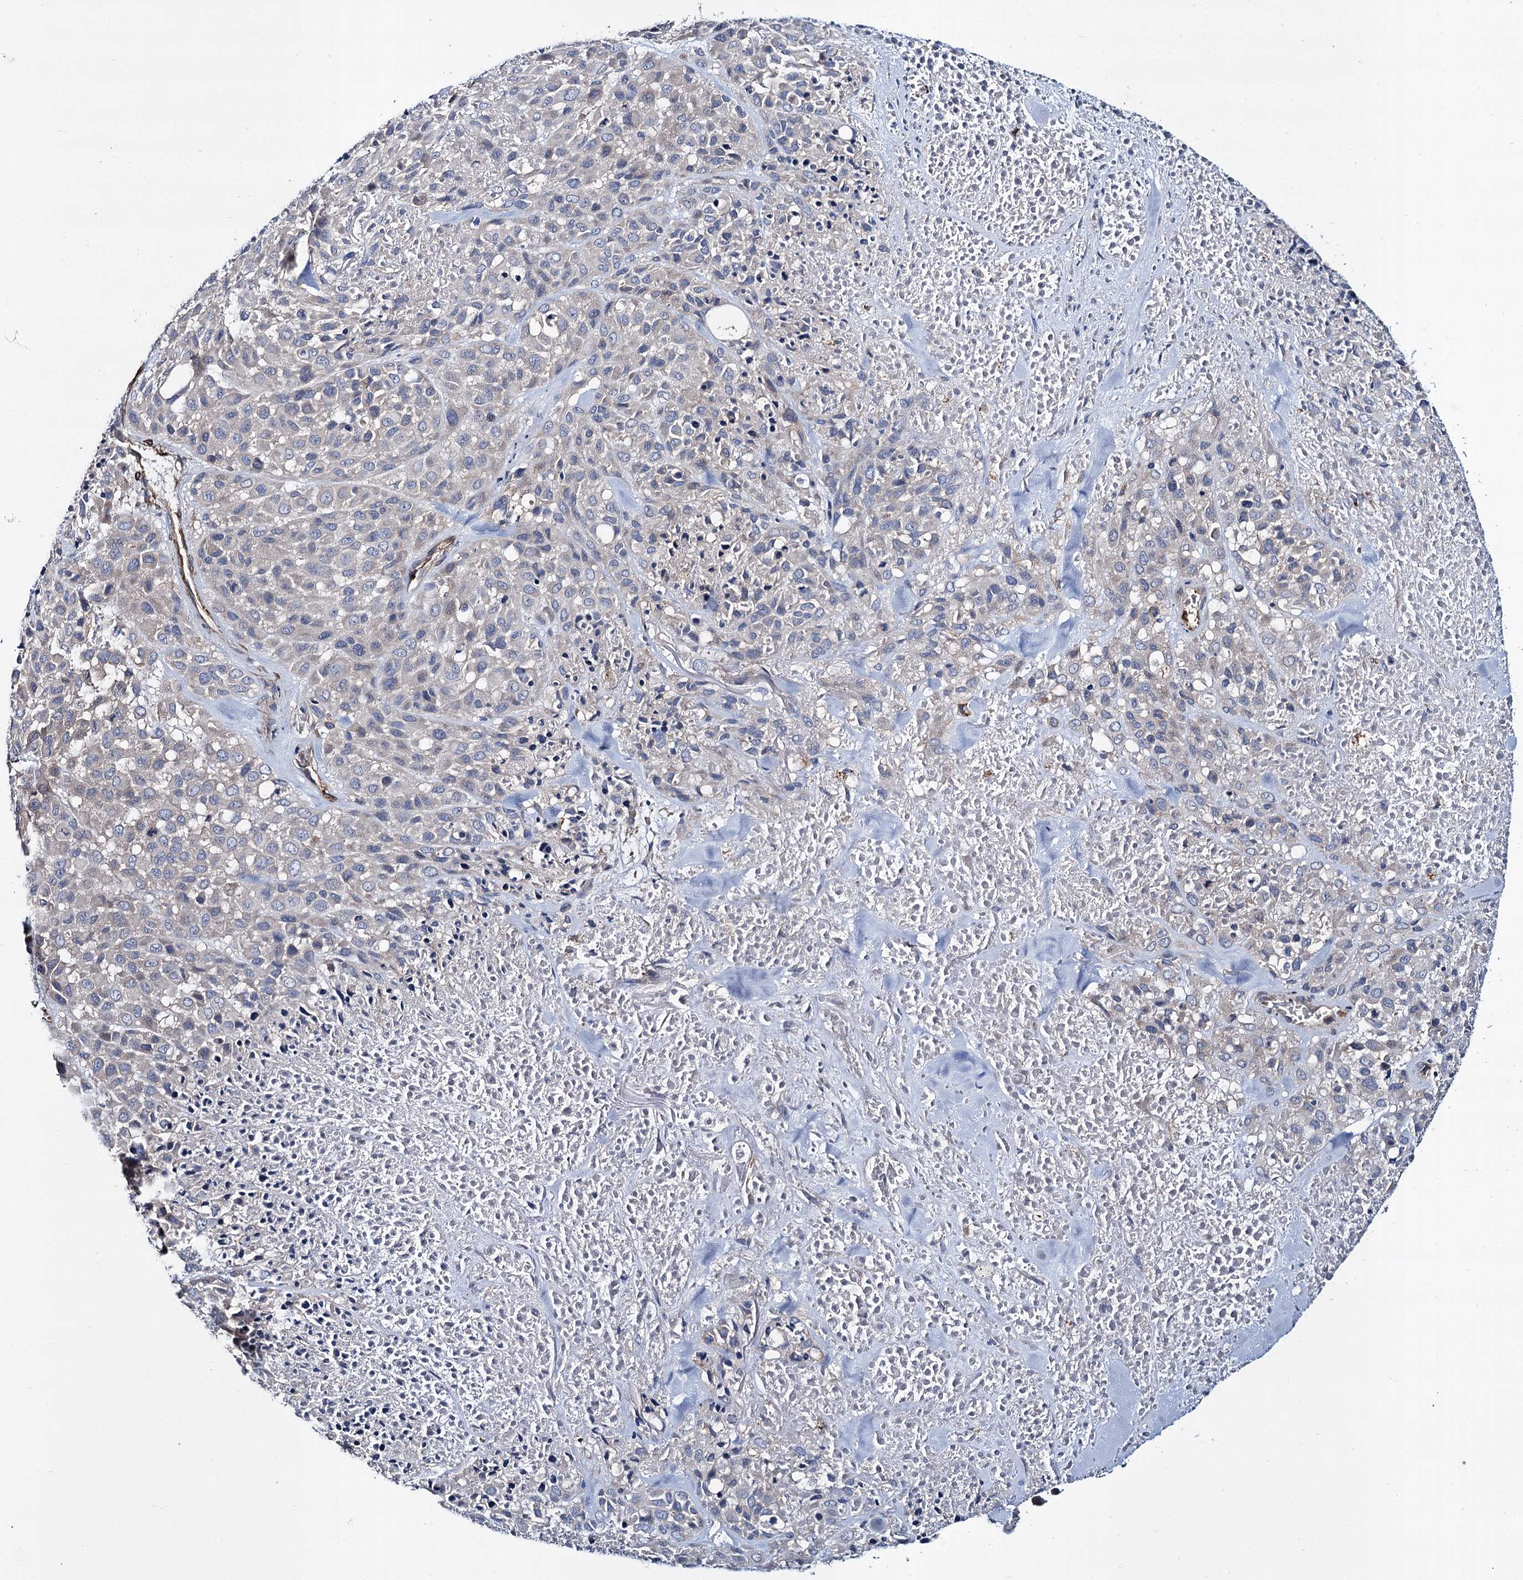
{"staining": {"intensity": "negative", "quantity": "none", "location": "none"}, "tissue": "melanoma", "cell_type": "Tumor cells", "image_type": "cancer", "snomed": [{"axis": "morphology", "description": "Malignant melanoma, Metastatic site"}, {"axis": "topography", "description": "Skin"}], "caption": "Protein analysis of malignant melanoma (metastatic site) demonstrates no significant expression in tumor cells. (DAB immunohistochemistry visualized using brightfield microscopy, high magnification).", "gene": "CACNA1C", "patient": {"sex": "female", "age": 81}}